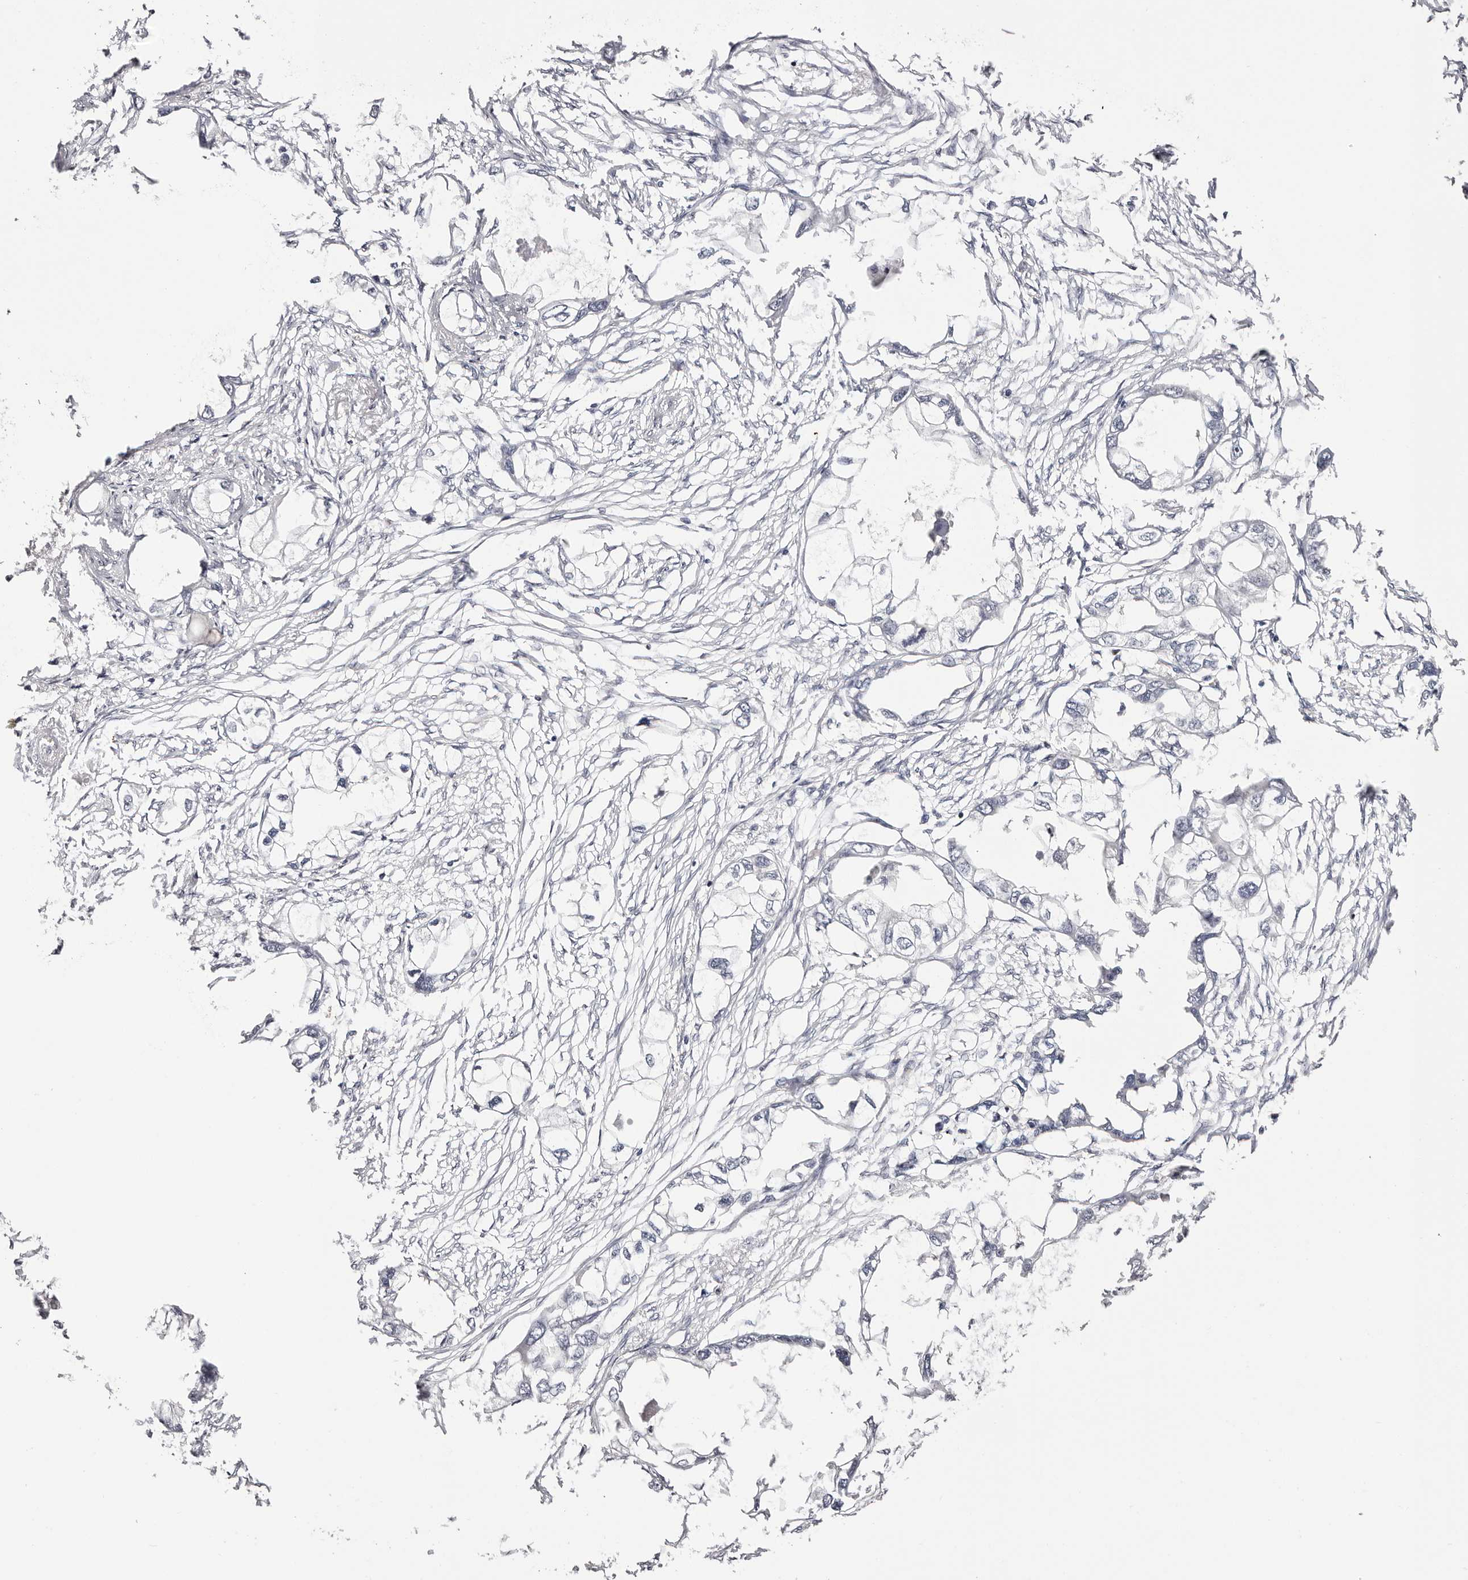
{"staining": {"intensity": "negative", "quantity": "none", "location": "none"}, "tissue": "endometrial cancer", "cell_type": "Tumor cells", "image_type": "cancer", "snomed": [{"axis": "morphology", "description": "Adenocarcinoma, NOS"}, {"axis": "morphology", "description": "Adenocarcinoma, metastatic, NOS"}, {"axis": "topography", "description": "Adipose tissue"}, {"axis": "topography", "description": "Endometrium"}], "caption": "This is an immunohistochemistry (IHC) histopathology image of human endometrial cancer. There is no staining in tumor cells.", "gene": "NUP153", "patient": {"sex": "female", "age": 67}}